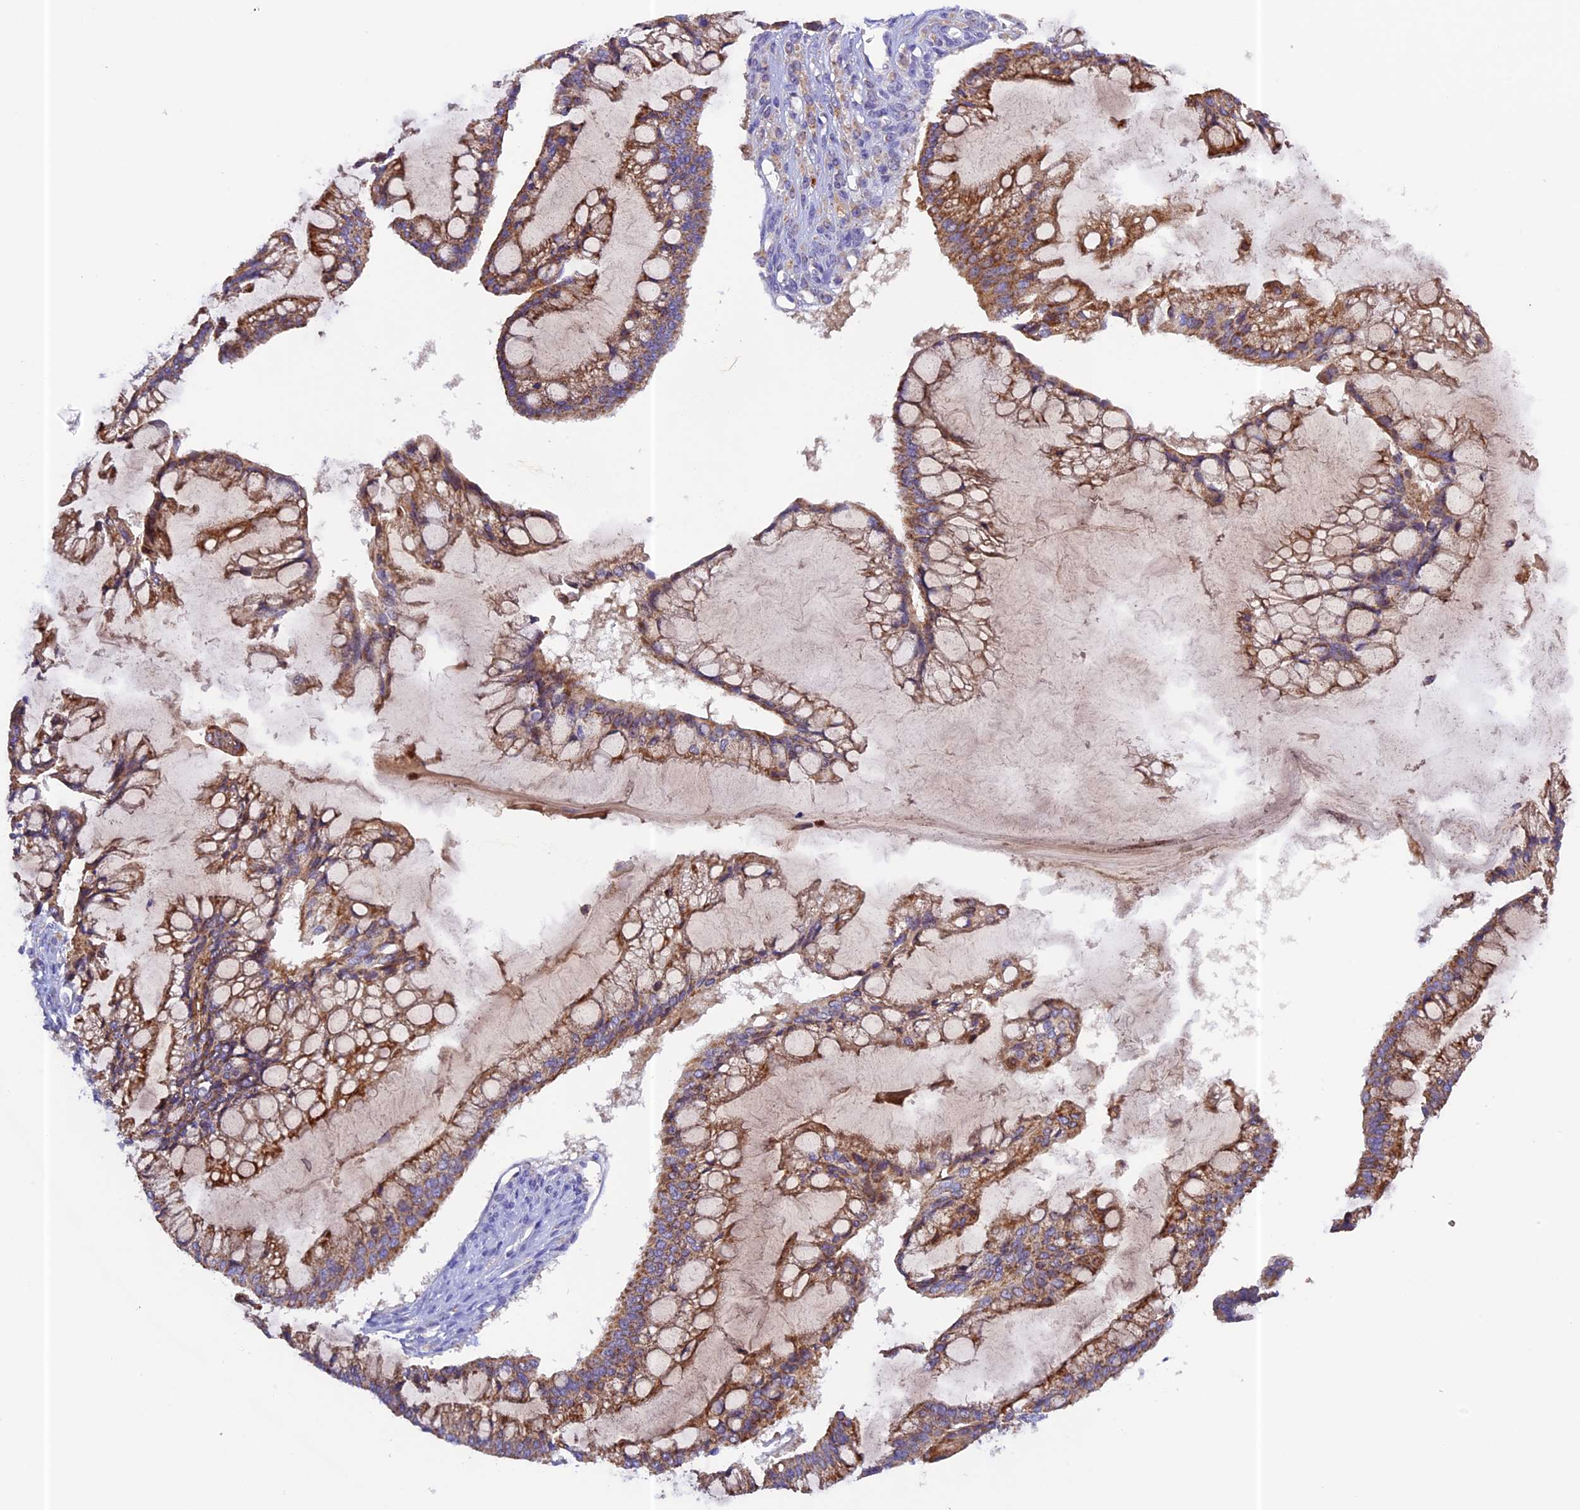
{"staining": {"intensity": "moderate", "quantity": ">75%", "location": "cytoplasmic/membranous"}, "tissue": "ovarian cancer", "cell_type": "Tumor cells", "image_type": "cancer", "snomed": [{"axis": "morphology", "description": "Cystadenocarcinoma, mucinous, NOS"}, {"axis": "topography", "description": "Ovary"}], "caption": "This is a micrograph of immunohistochemistry staining of ovarian mucinous cystadenocarcinoma, which shows moderate staining in the cytoplasmic/membranous of tumor cells.", "gene": "METTL22", "patient": {"sex": "female", "age": 73}}